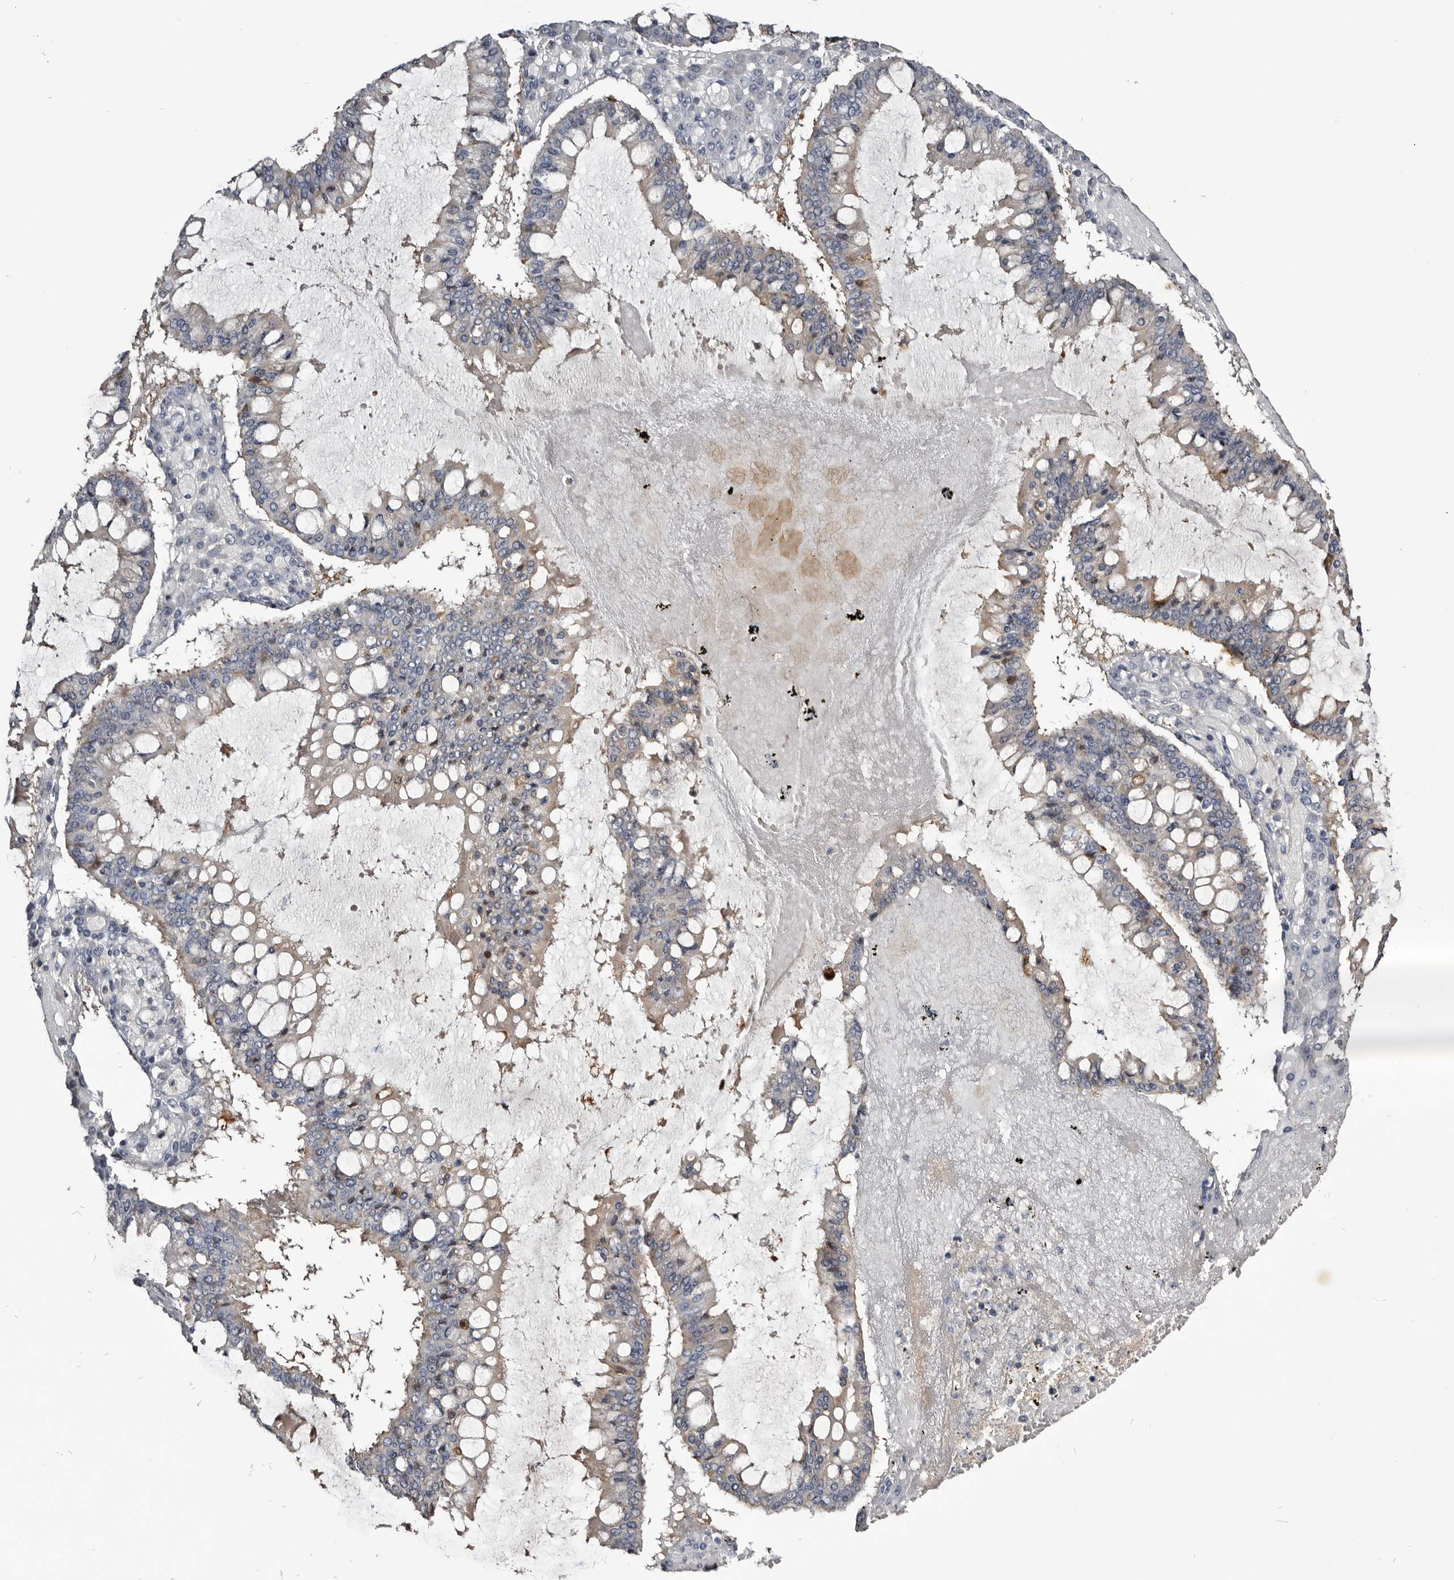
{"staining": {"intensity": "negative", "quantity": "none", "location": "none"}, "tissue": "ovarian cancer", "cell_type": "Tumor cells", "image_type": "cancer", "snomed": [{"axis": "morphology", "description": "Cystadenocarcinoma, mucinous, NOS"}, {"axis": "topography", "description": "Ovary"}], "caption": "Human ovarian mucinous cystadenocarcinoma stained for a protein using immunohistochemistry (IHC) exhibits no staining in tumor cells.", "gene": "TTC39A", "patient": {"sex": "female", "age": 73}}